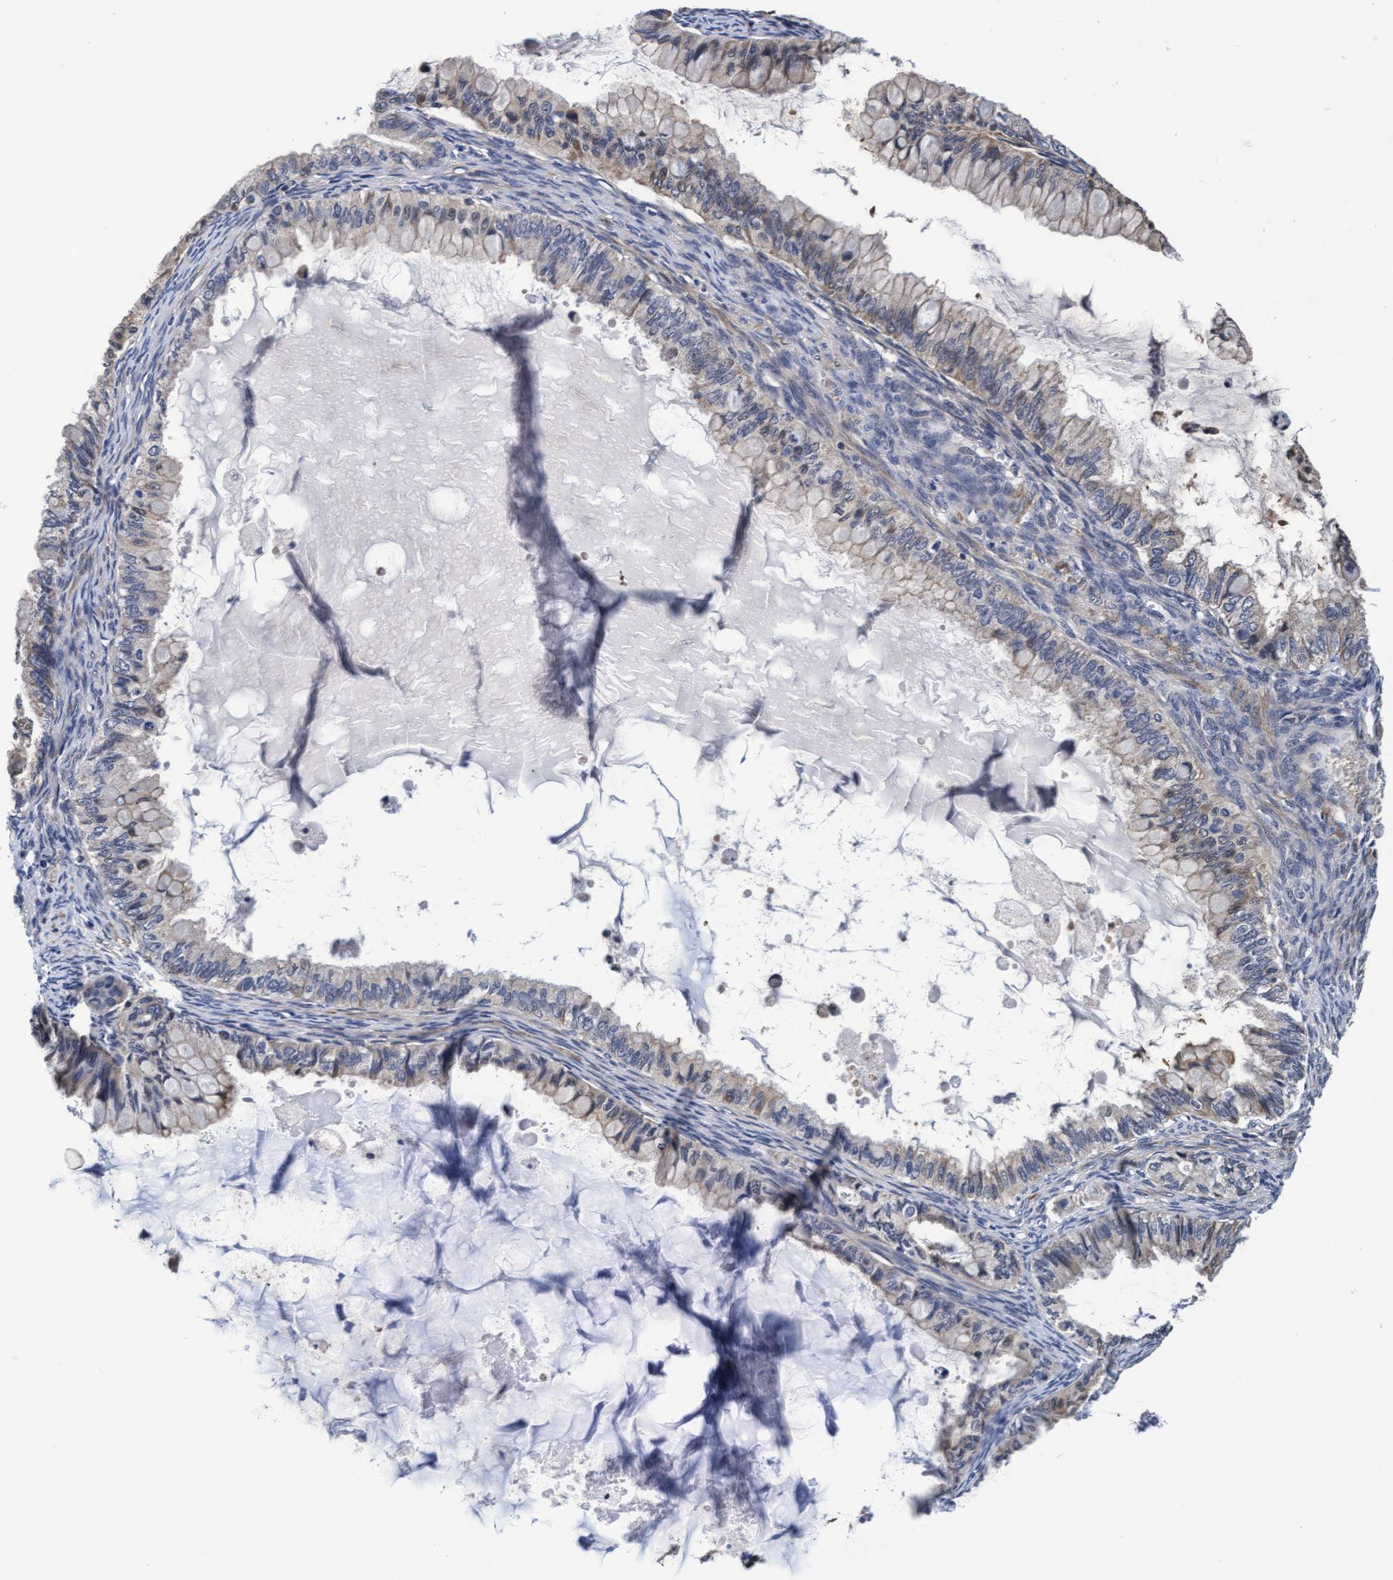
{"staining": {"intensity": "weak", "quantity": "<25%", "location": "cytoplasmic/membranous"}, "tissue": "ovarian cancer", "cell_type": "Tumor cells", "image_type": "cancer", "snomed": [{"axis": "morphology", "description": "Cystadenocarcinoma, mucinous, NOS"}, {"axis": "topography", "description": "Ovary"}], "caption": "This image is of ovarian cancer stained with immunohistochemistry (IHC) to label a protein in brown with the nuclei are counter-stained blue. There is no staining in tumor cells. (Brightfield microscopy of DAB immunohistochemistry (IHC) at high magnification).", "gene": "EFCAB13", "patient": {"sex": "female", "age": 80}}